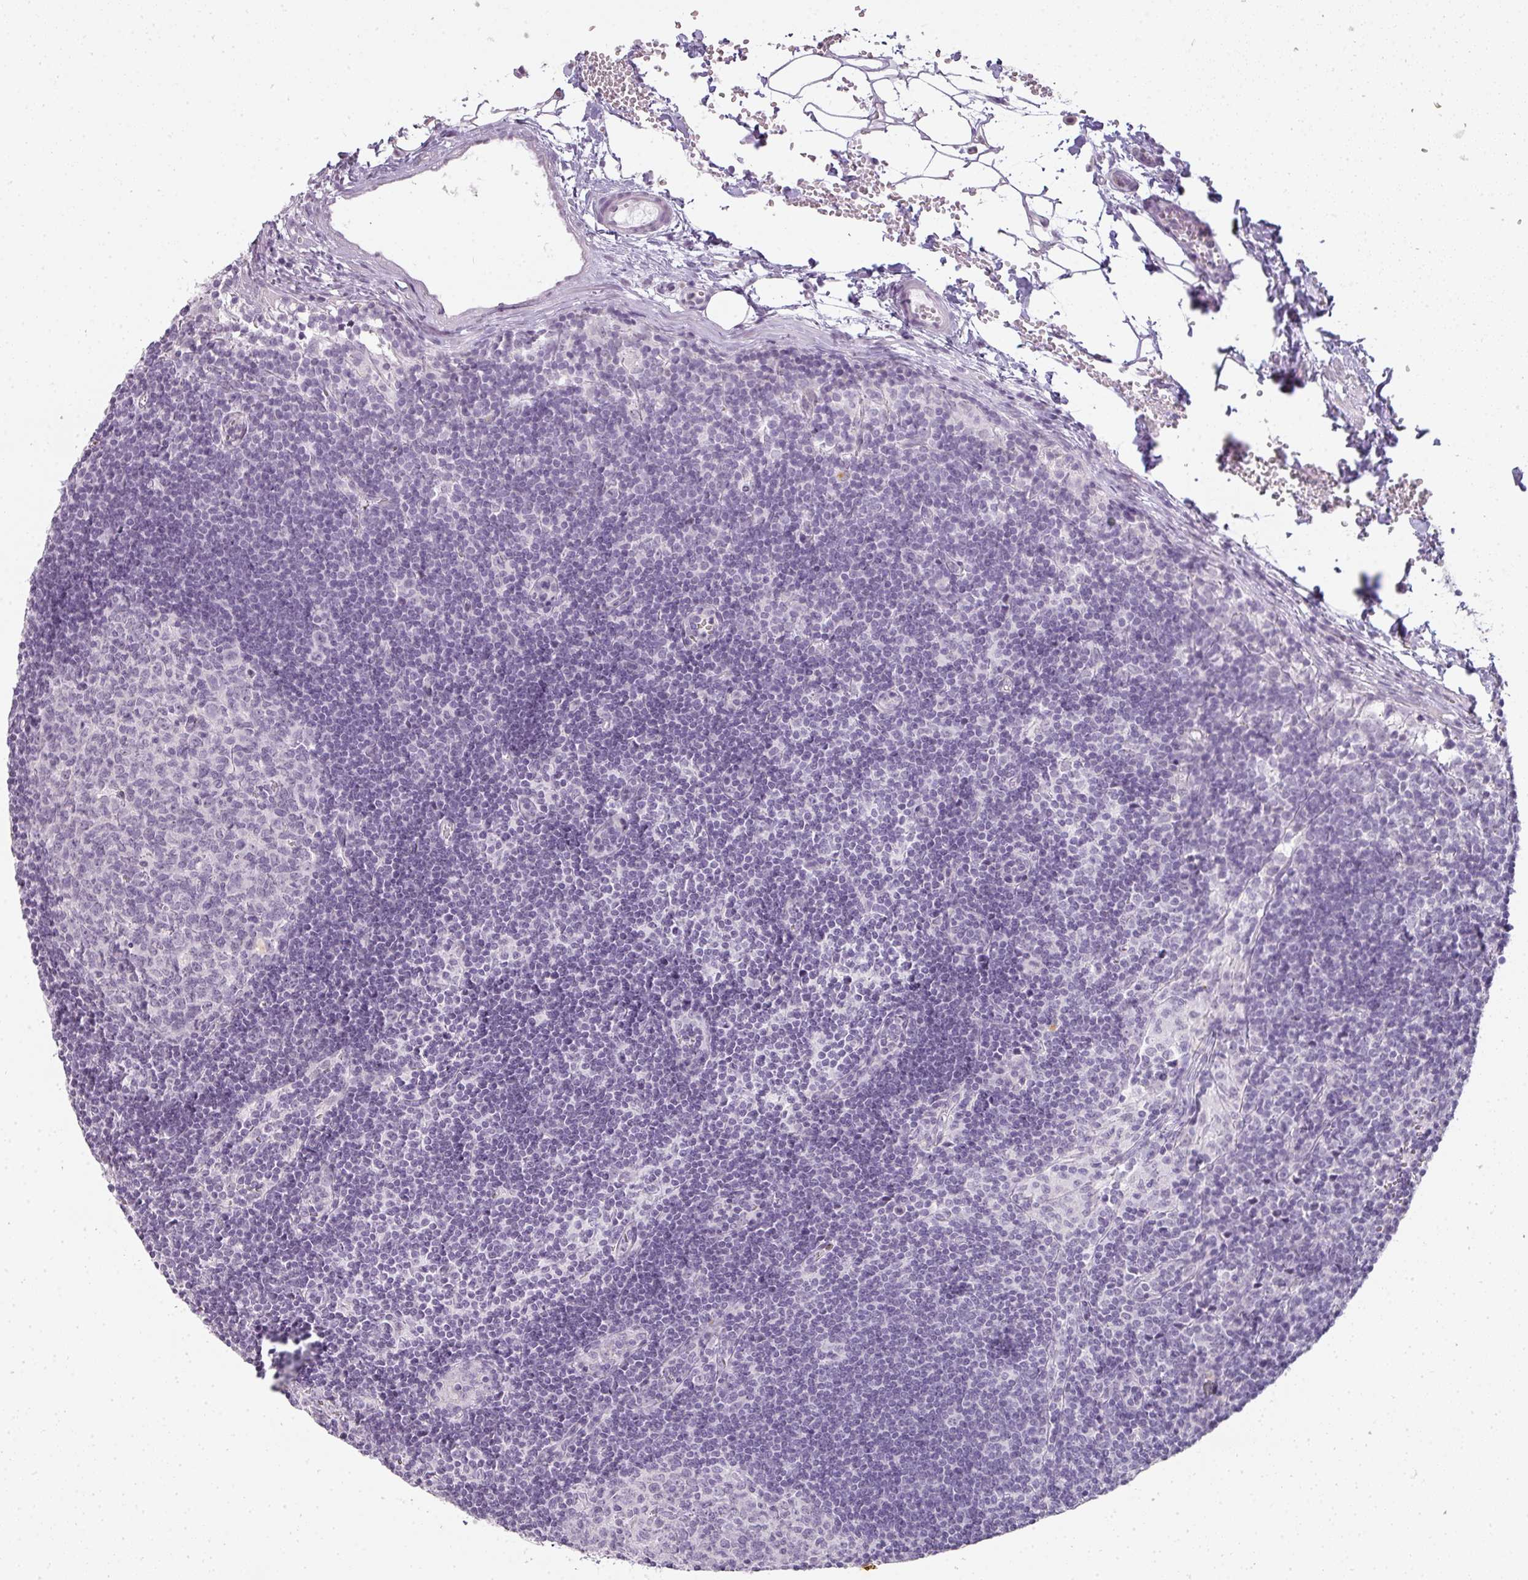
{"staining": {"intensity": "negative", "quantity": "none", "location": "none"}, "tissue": "lymph node", "cell_type": "Germinal center cells", "image_type": "normal", "snomed": [{"axis": "morphology", "description": "Normal tissue, NOS"}, {"axis": "topography", "description": "Lymph node"}], "caption": "Protein analysis of normal lymph node reveals no significant staining in germinal center cells. The staining is performed using DAB brown chromogen with nuclei counter-stained in using hematoxylin.", "gene": "RBMY1A1", "patient": {"sex": "female", "age": 29}}